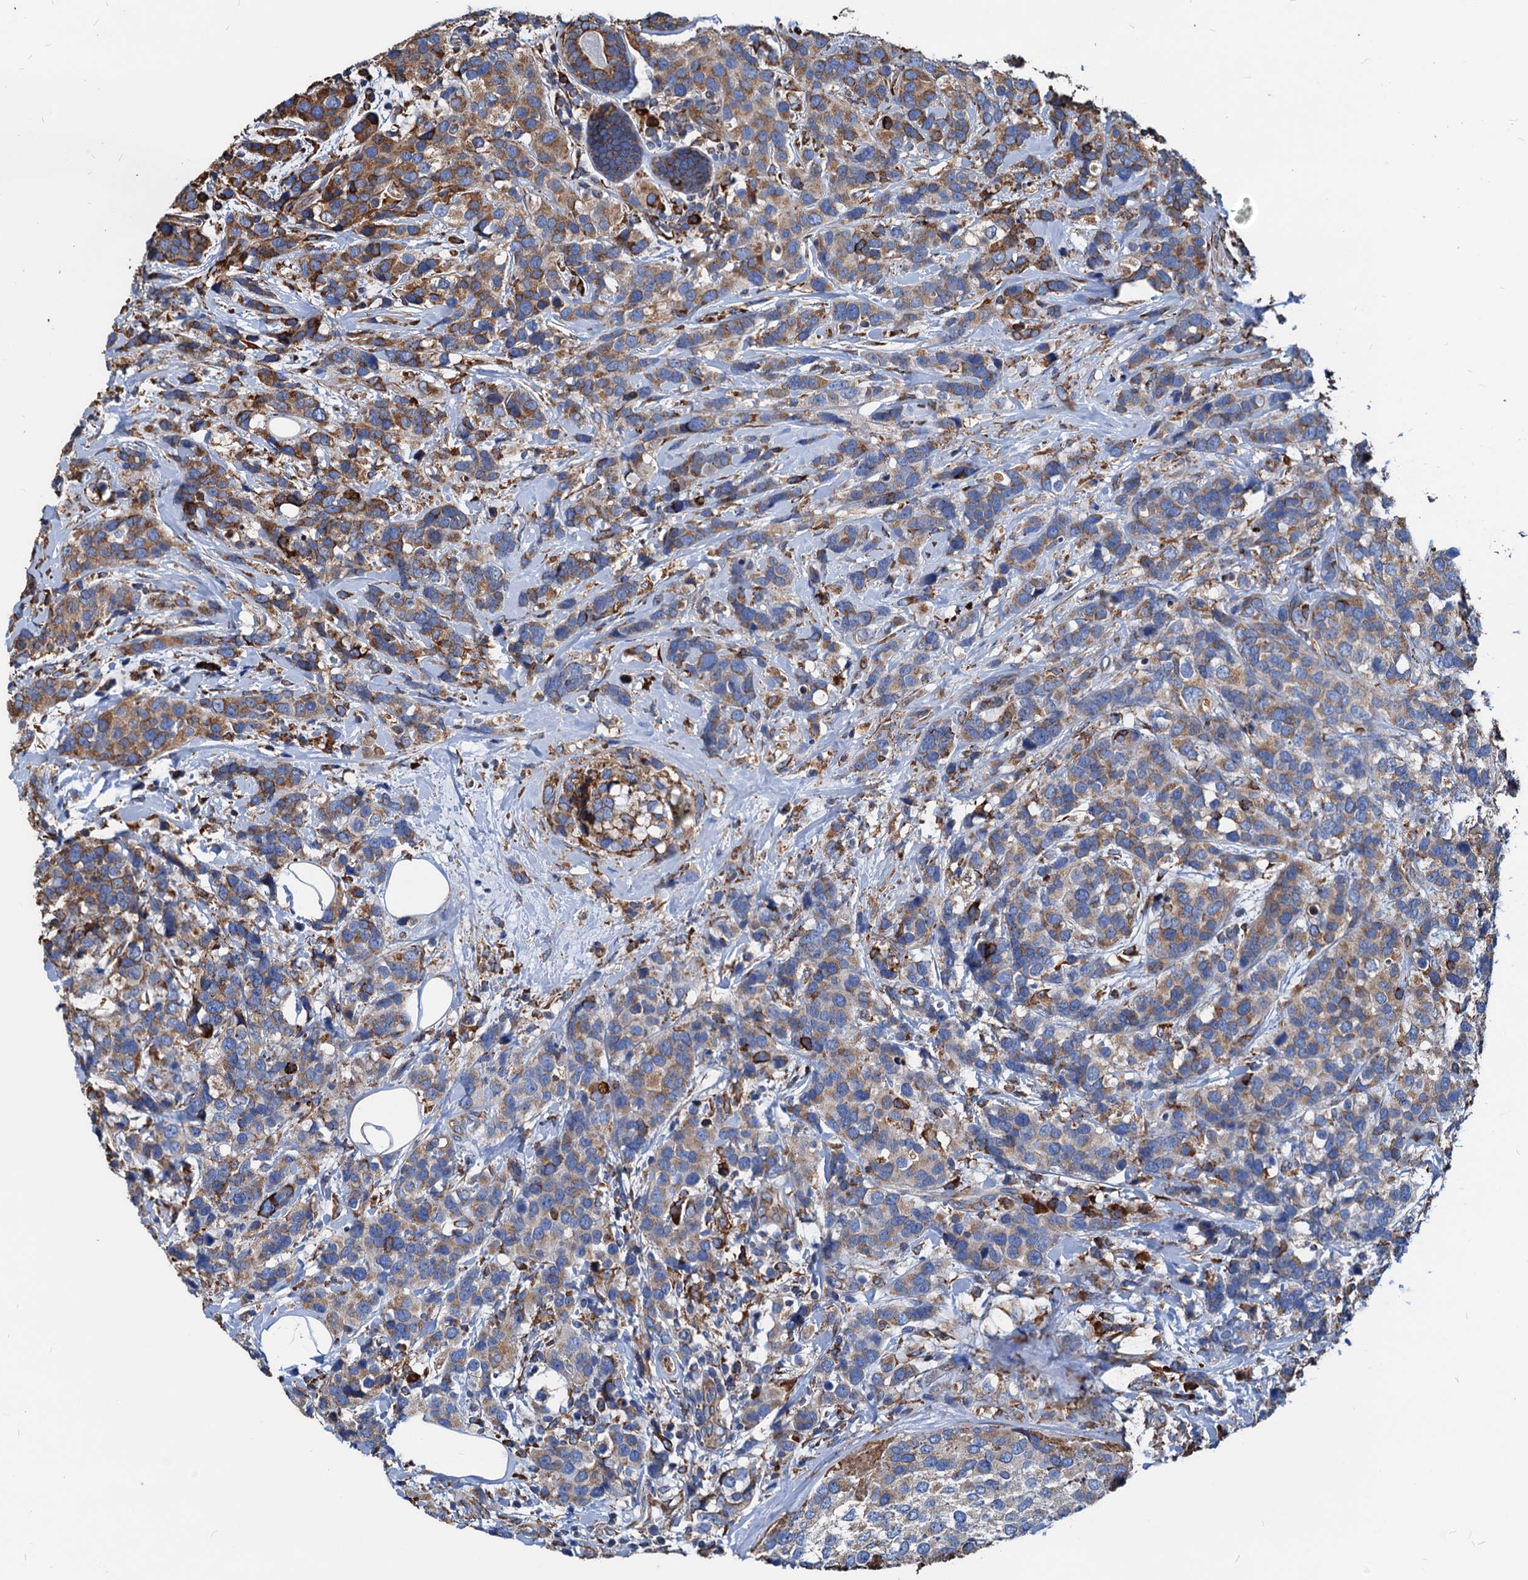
{"staining": {"intensity": "moderate", "quantity": ">75%", "location": "cytoplasmic/membranous"}, "tissue": "breast cancer", "cell_type": "Tumor cells", "image_type": "cancer", "snomed": [{"axis": "morphology", "description": "Lobular carcinoma"}, {"axis": "topography", "description": "Breast"}], "caption": "Immunohistochemical staining of human breast cancer (lobular carcinoma) demonstrates medium levels of moderate cytoplasmic/membranous protein positivity in about >75% of tumor cells. (DAB IHC with brightfield microscopy, high magnification).", "gene": "HSPA5", "patient": {"sex": "female", "age": 59}}